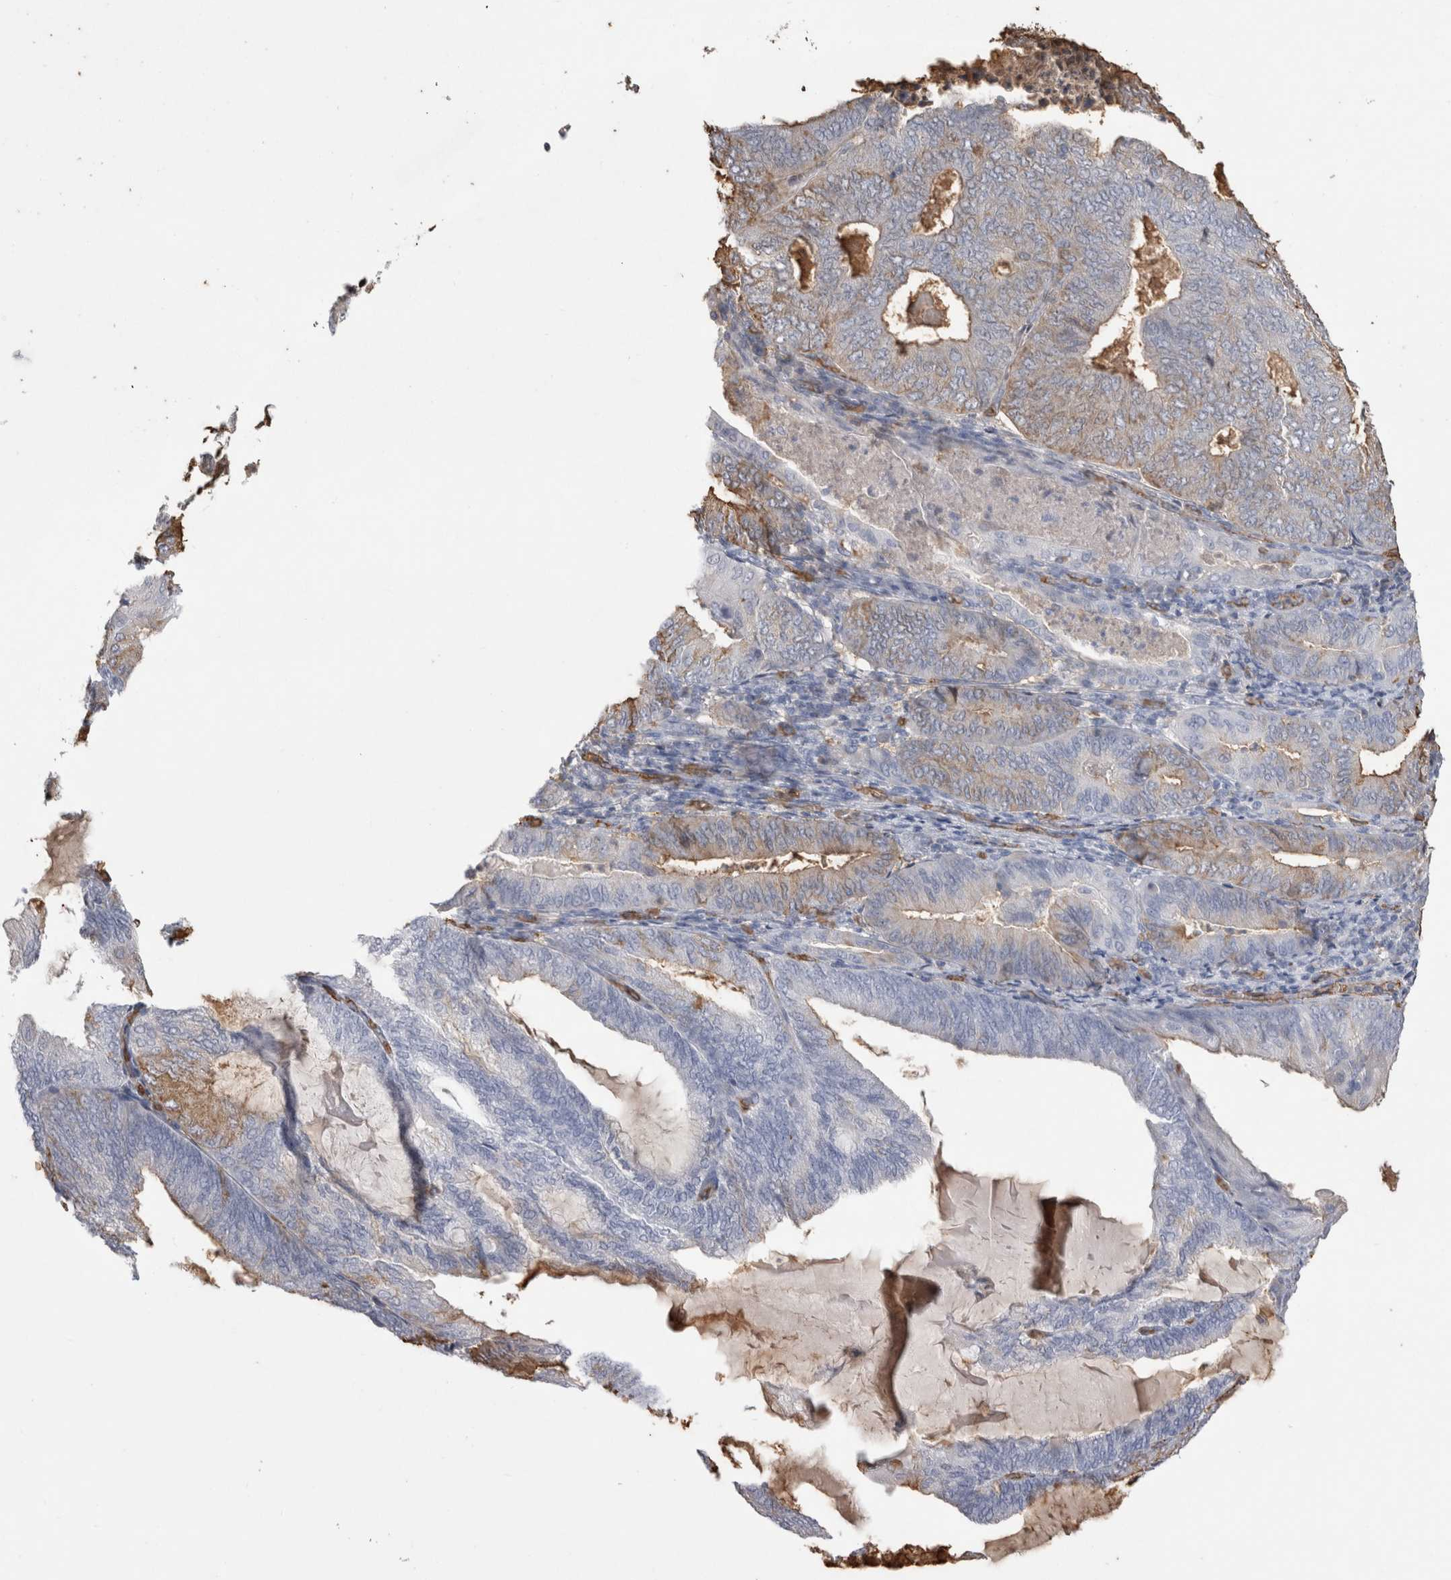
{"staining": {"intensity": "negative", "quantity": "none", "location": "none"}, "tissue": "endometrial cancer", "cell_type": "Tumor cells", "image_type": "cancer", "snomed": [{"axis": "morphology", "description": "Adenocarcinoma, NOS"}, {"axis": "topography", "description": "Endometrium"}], "caption": "There is no significant positivity in tumor cells of endometrial cancer (adenocarcinoma).", "gene": "IL17RC", "patient": {"sex": "female", "age": 81}}